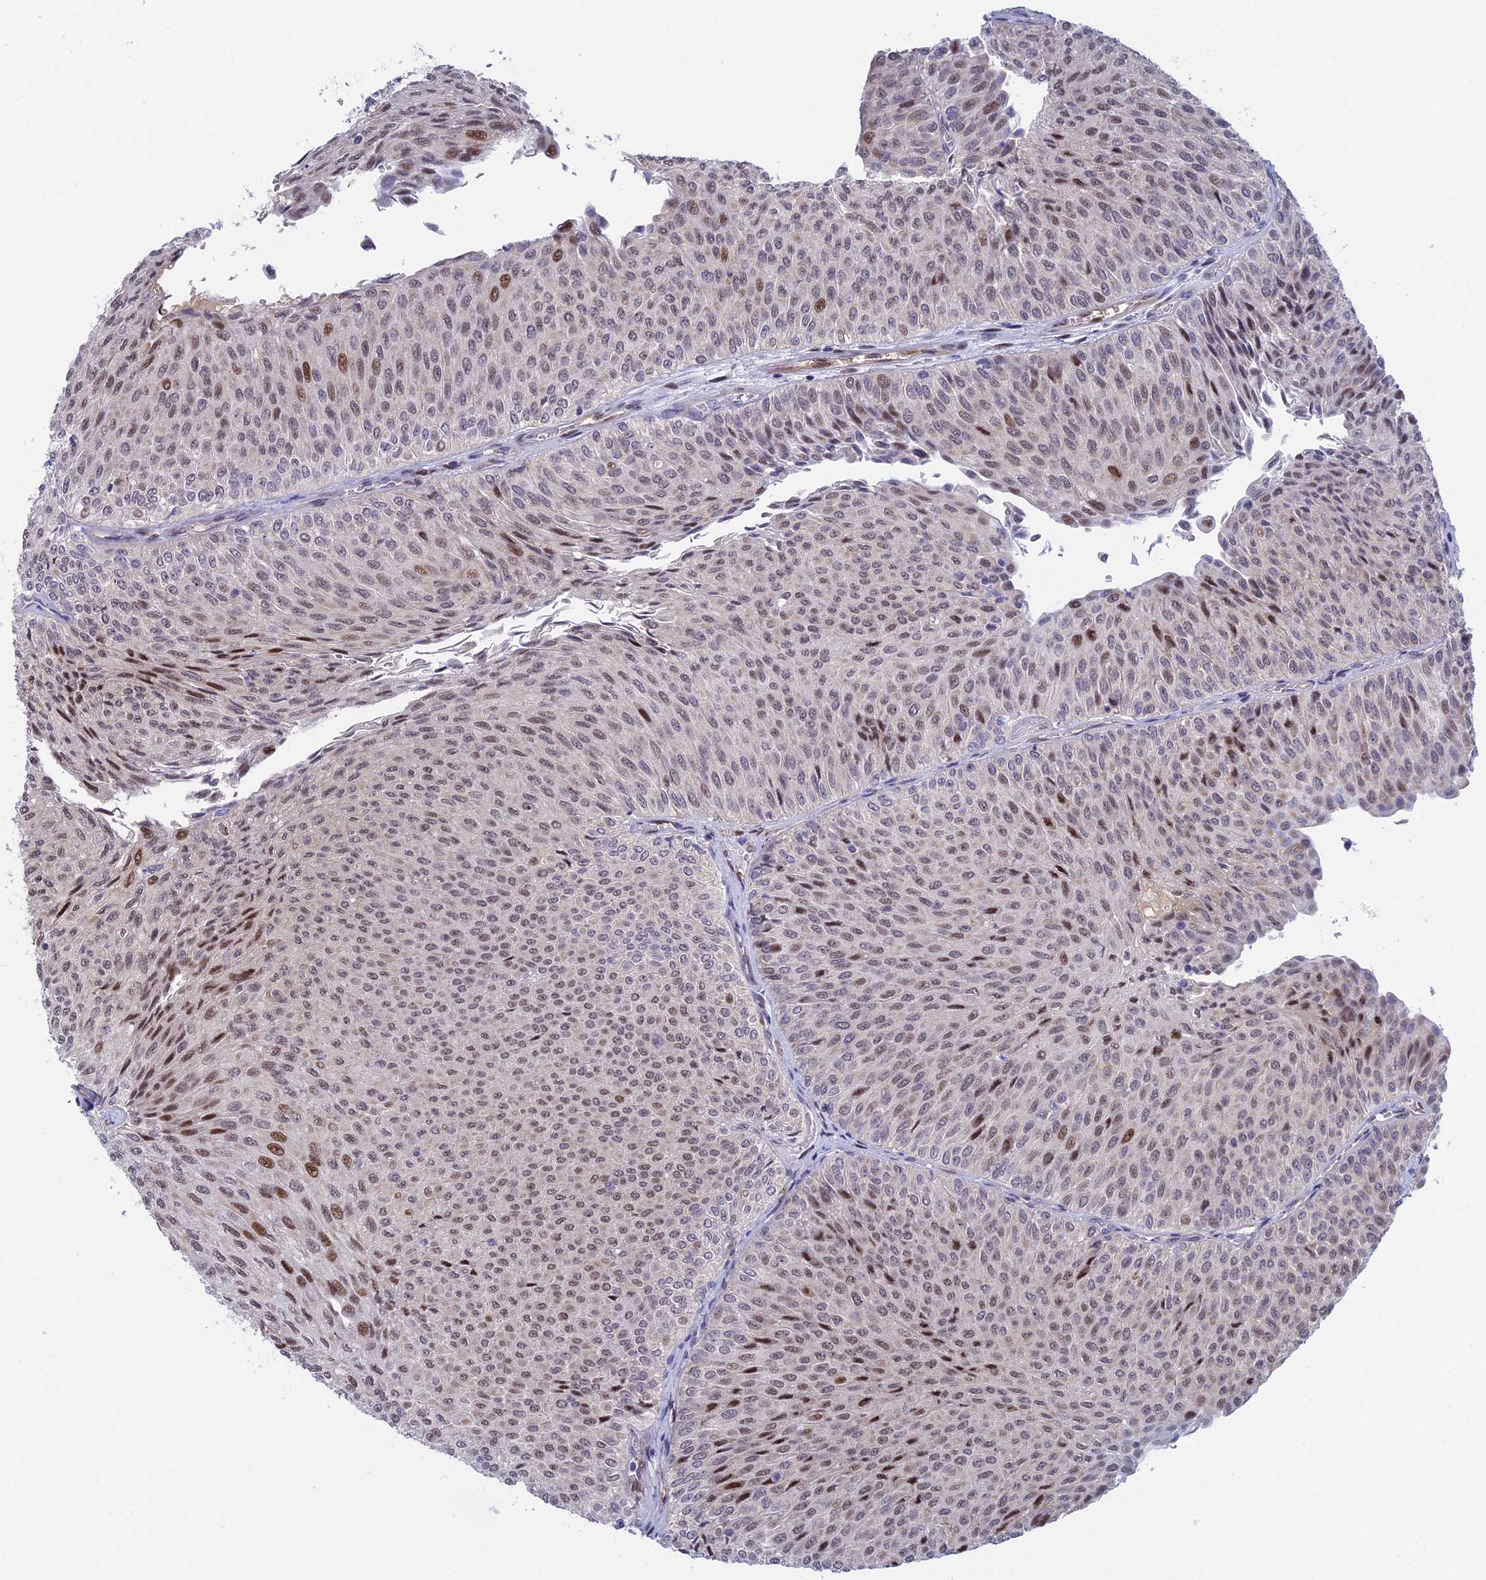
{"staining": {"intensity": "moderate", "quantity": "25%-75%", "location": "nuclear"}, "tissue": "urothelial cancer", "cell_type": "Tumor cells", "image_type": "cancer", "snomed": [{"axis": "morphology", "description": "Urothelial carcinoma, Low grade"}, {"axis": "topography", "description": "Urinary bladder"}], "caption": "Brown immunohistochemical staining in human urothelial cancer exhibits moderate nuclear expression in about 25%-75% of tumor cells.", "gene": "SLC26A1", "patient": {"sex": "male", "age": 78}}